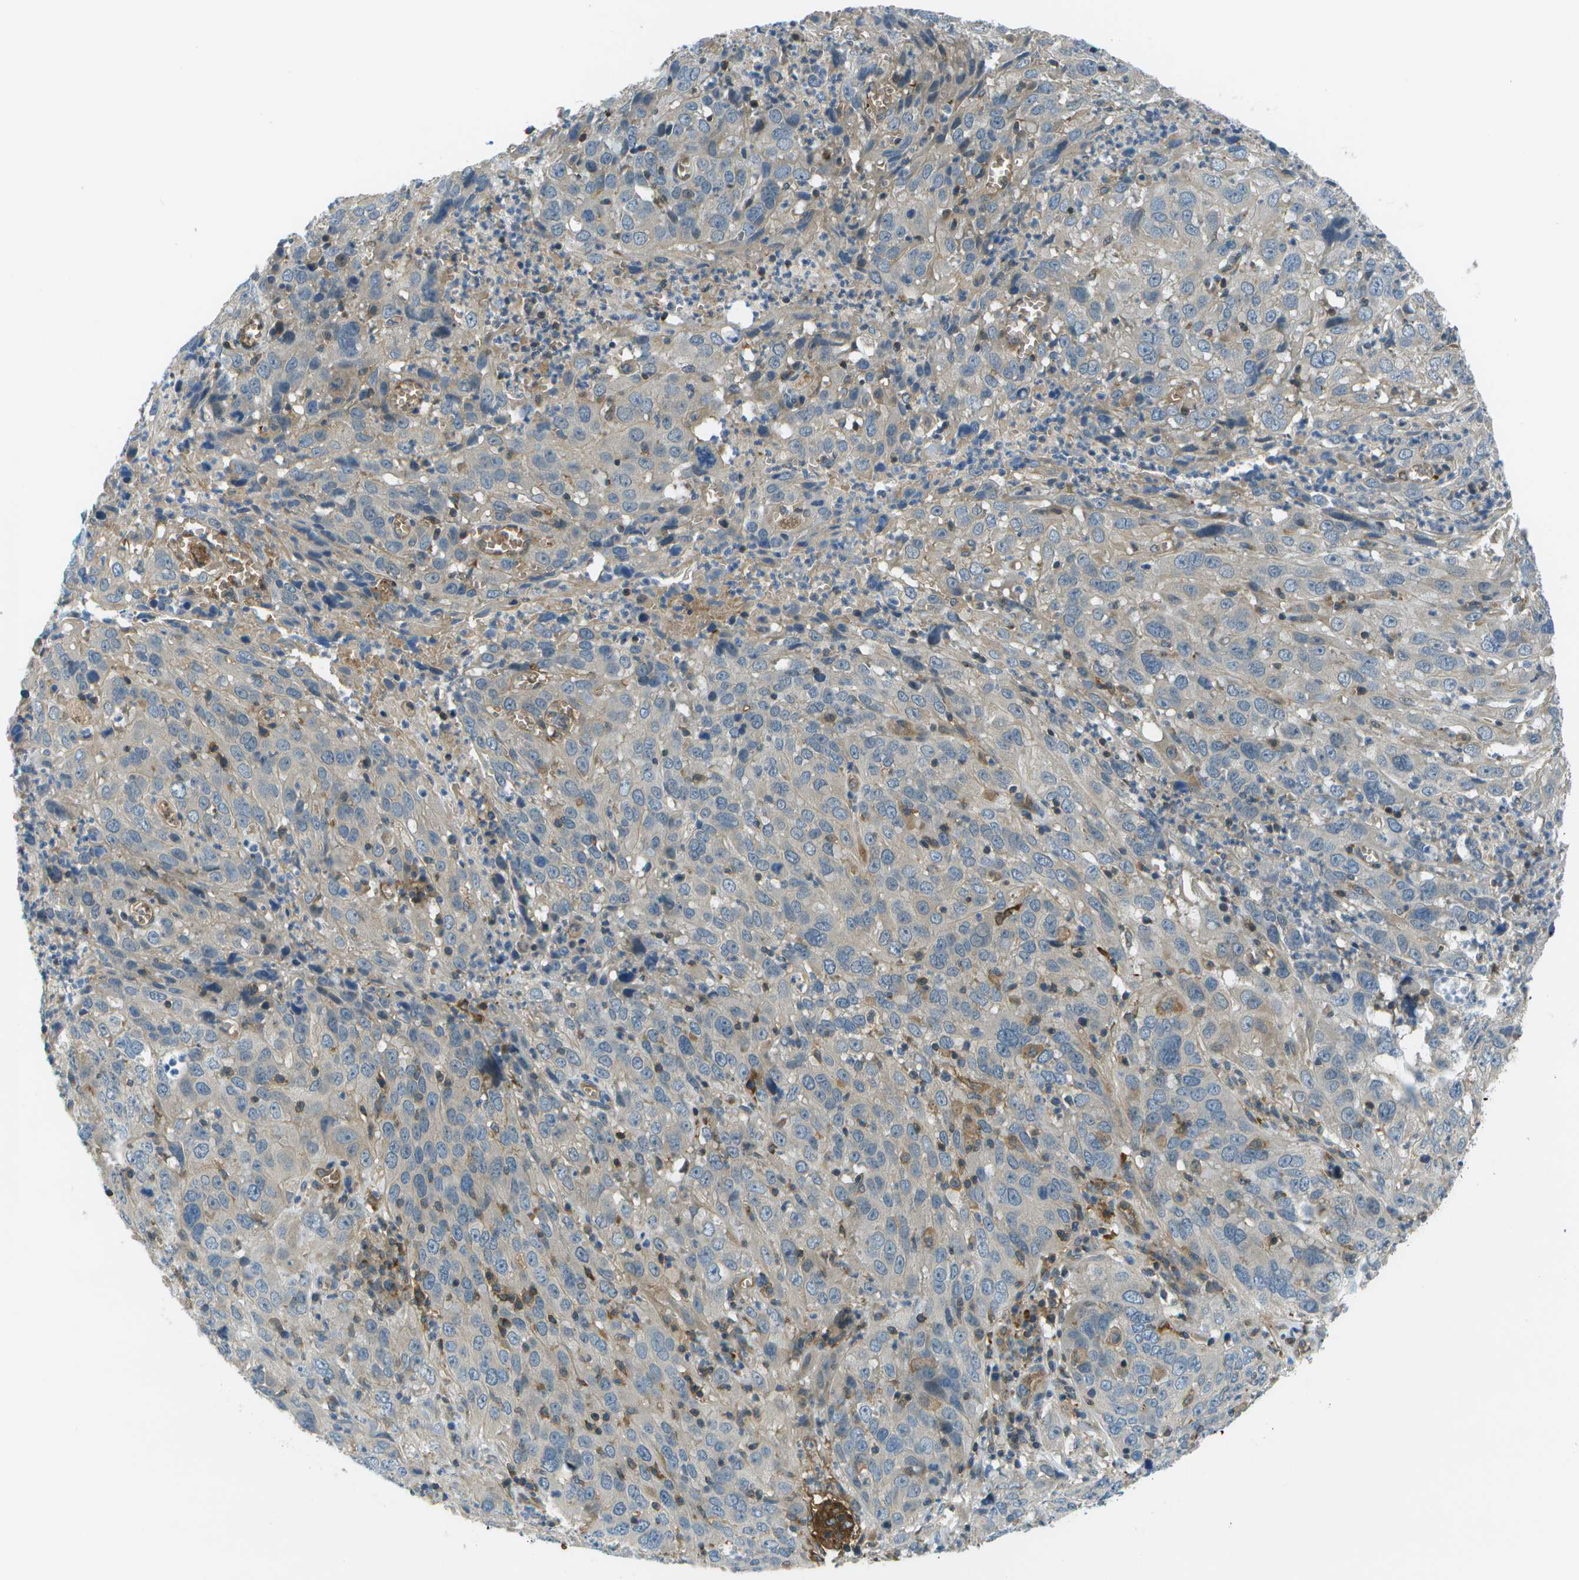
{"staining": {"intensity": "negative", "quantity": "none", "location": "none"}, "tissue": "cervical cancer", "cell_type": "Tumor cells", "image_type": "cancer", "snomed": [{"axis": "morphology", "description": "Squamous cell carcinoma, NOS"}, {"axis": "topography", "description": "Cervix"}], "caption": "Tumor cells are negative for brown protein staining in cervical squamous cell carcinoma.", "gene": "CTIF", "patient": {"sex": "female", "age": 32}}